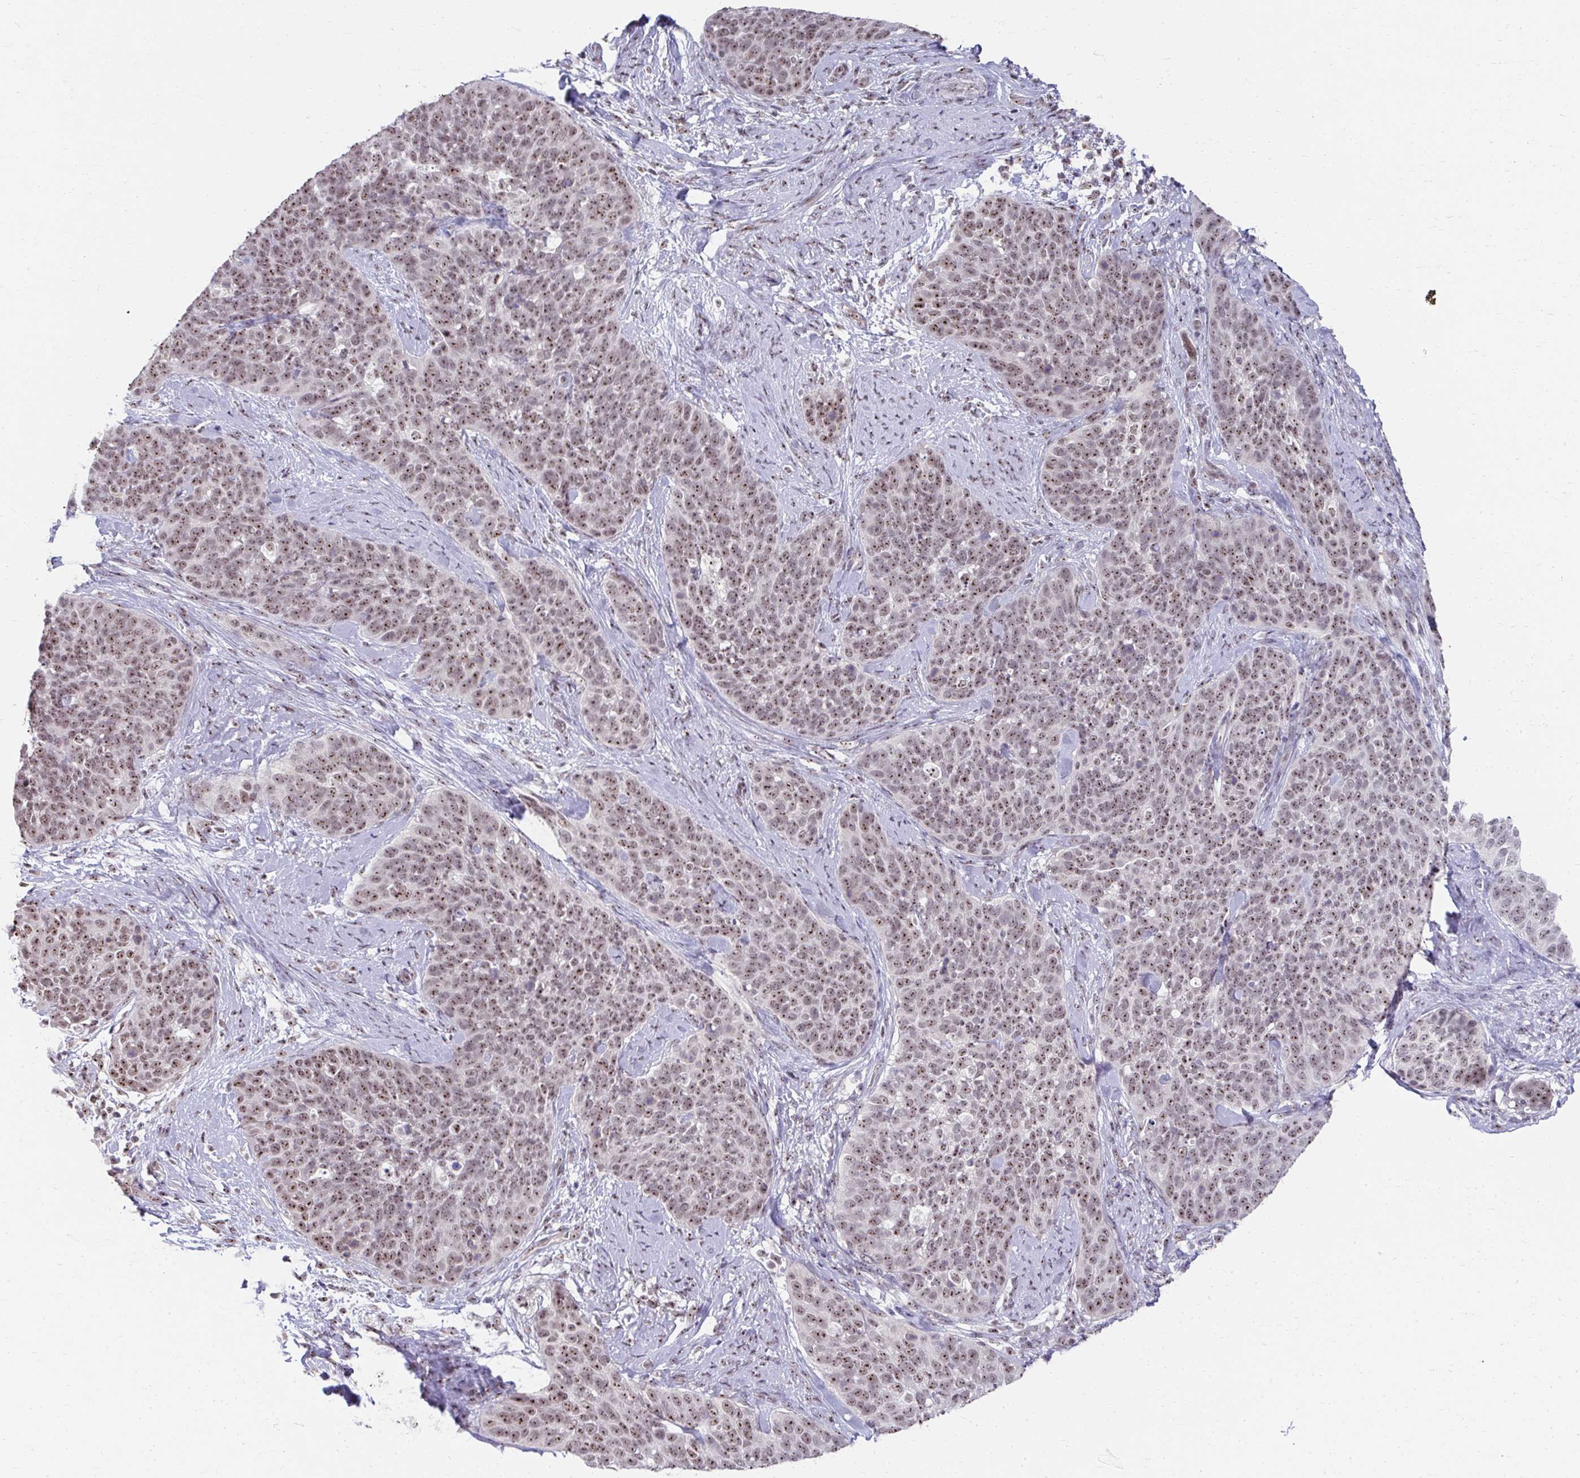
{"staining": {"intensity": "moderate", "quantity": ">75%", "location": "nuclear"}, "tissue": "cervical cancer", "cell_type": "Tumor cells", "image_type": "cancer", "snomed": [{"axis": "morphology", "description": "Squamous cell carcinoma, NOS"}, {"axis": "topography", "description": "Cervix"}], "caption": "Human squamous cell carcinoma (cervical) stained with a protein marker shows moderate staining in tumor cells.", "gene": "HIRA", "patient": {"sex": "female", "age": 69}}